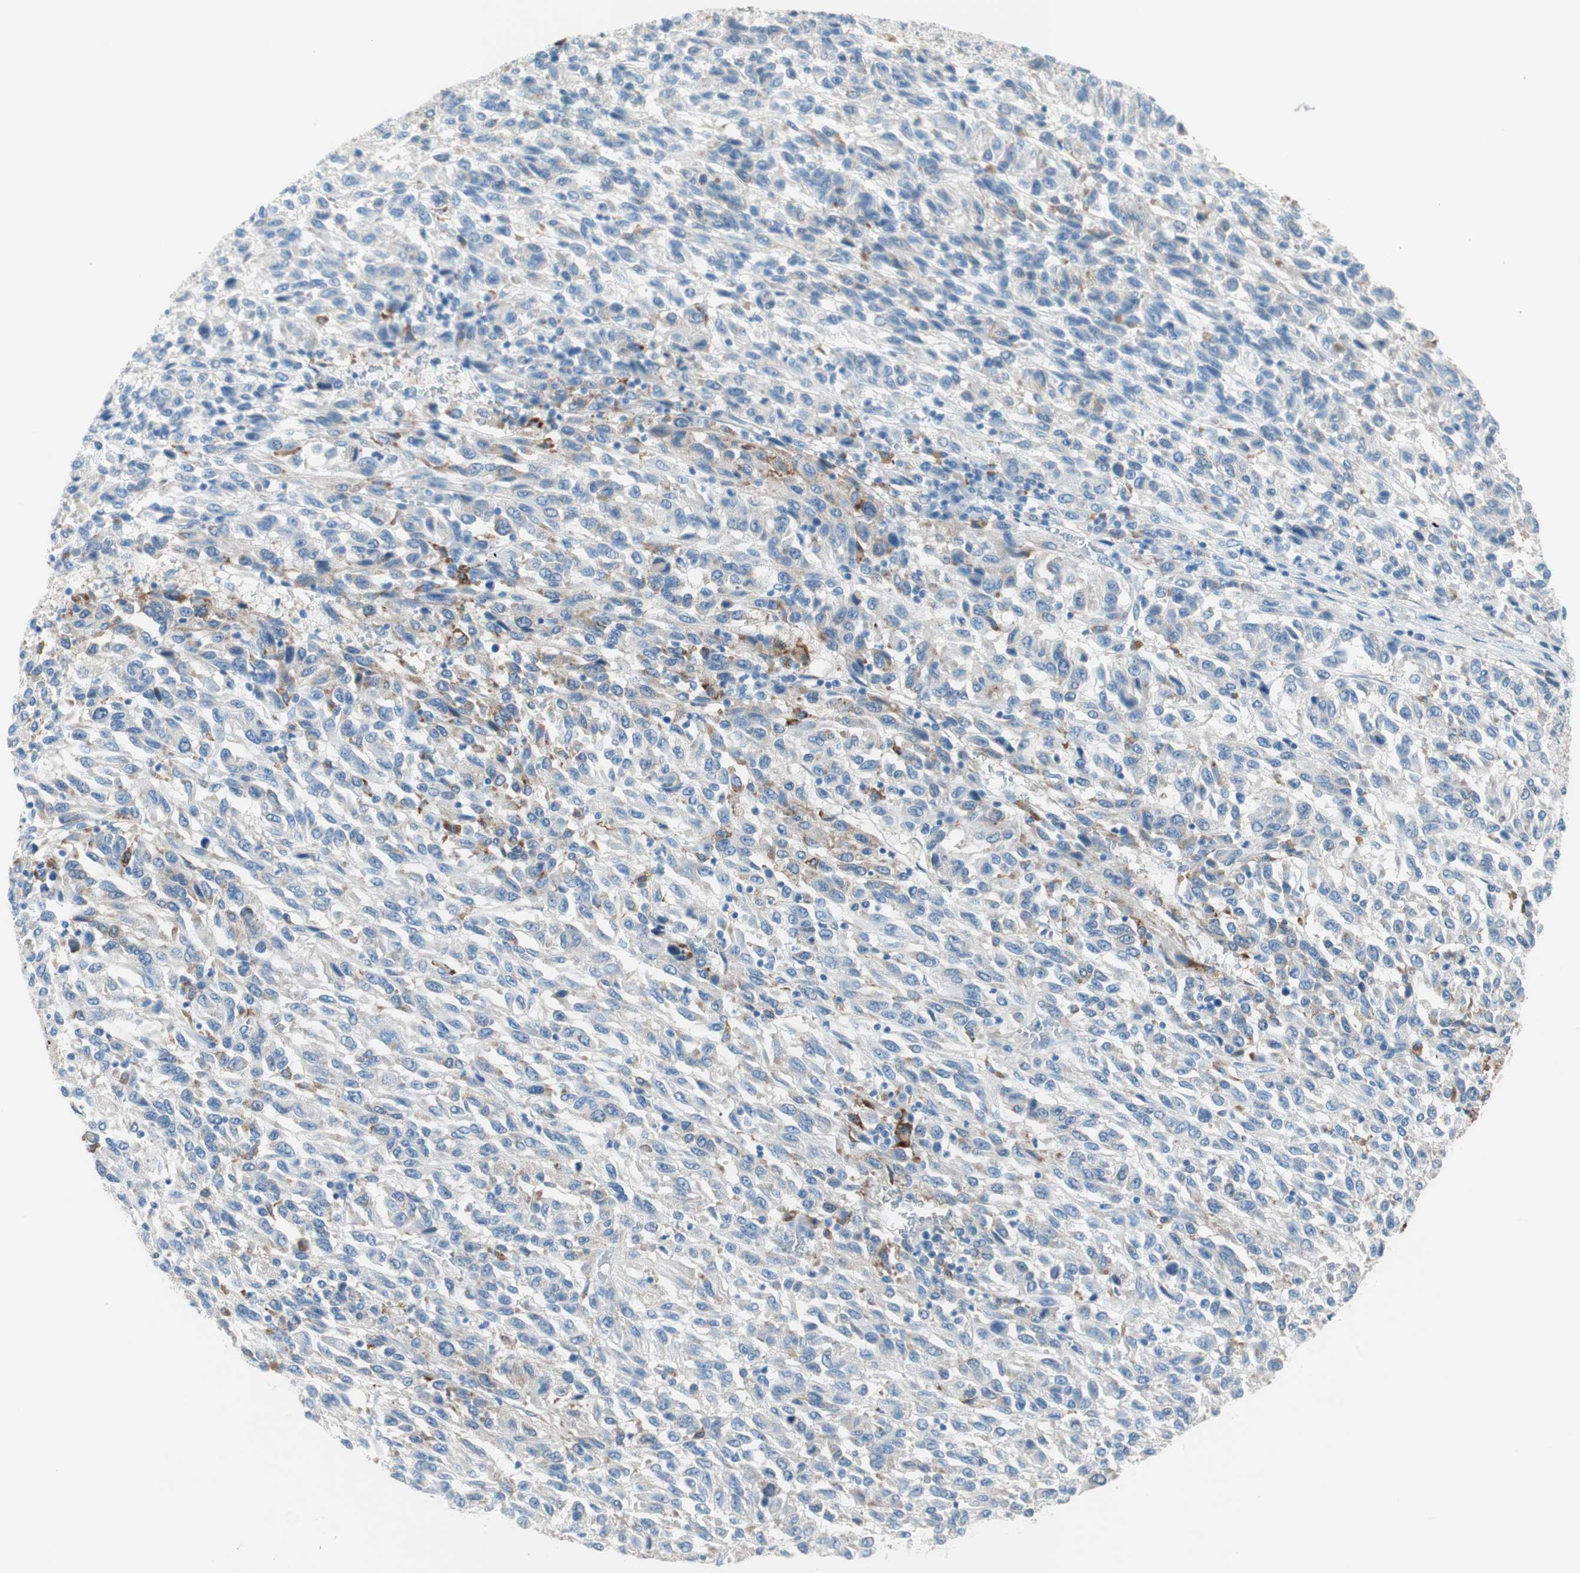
{"staining": {"intensity": "negative", "quantity": "none", "location": "none"}, "tissue": "melanoma", "cell_type": "Tumor cells", "image_type": "cancer", "snomed": [{"axis": "morphology", "description": "Malignant melanoma, Metastatic site"}, {"axis": "topography", "description": "Lung"}], "caption": "DAB immunohistochemical staining of human malignant melanoma (metastatic site) exhibits no significant positivity in tumor cells.", "gene": "GLUL", "patient": {"sex": "male", "age": 64}}